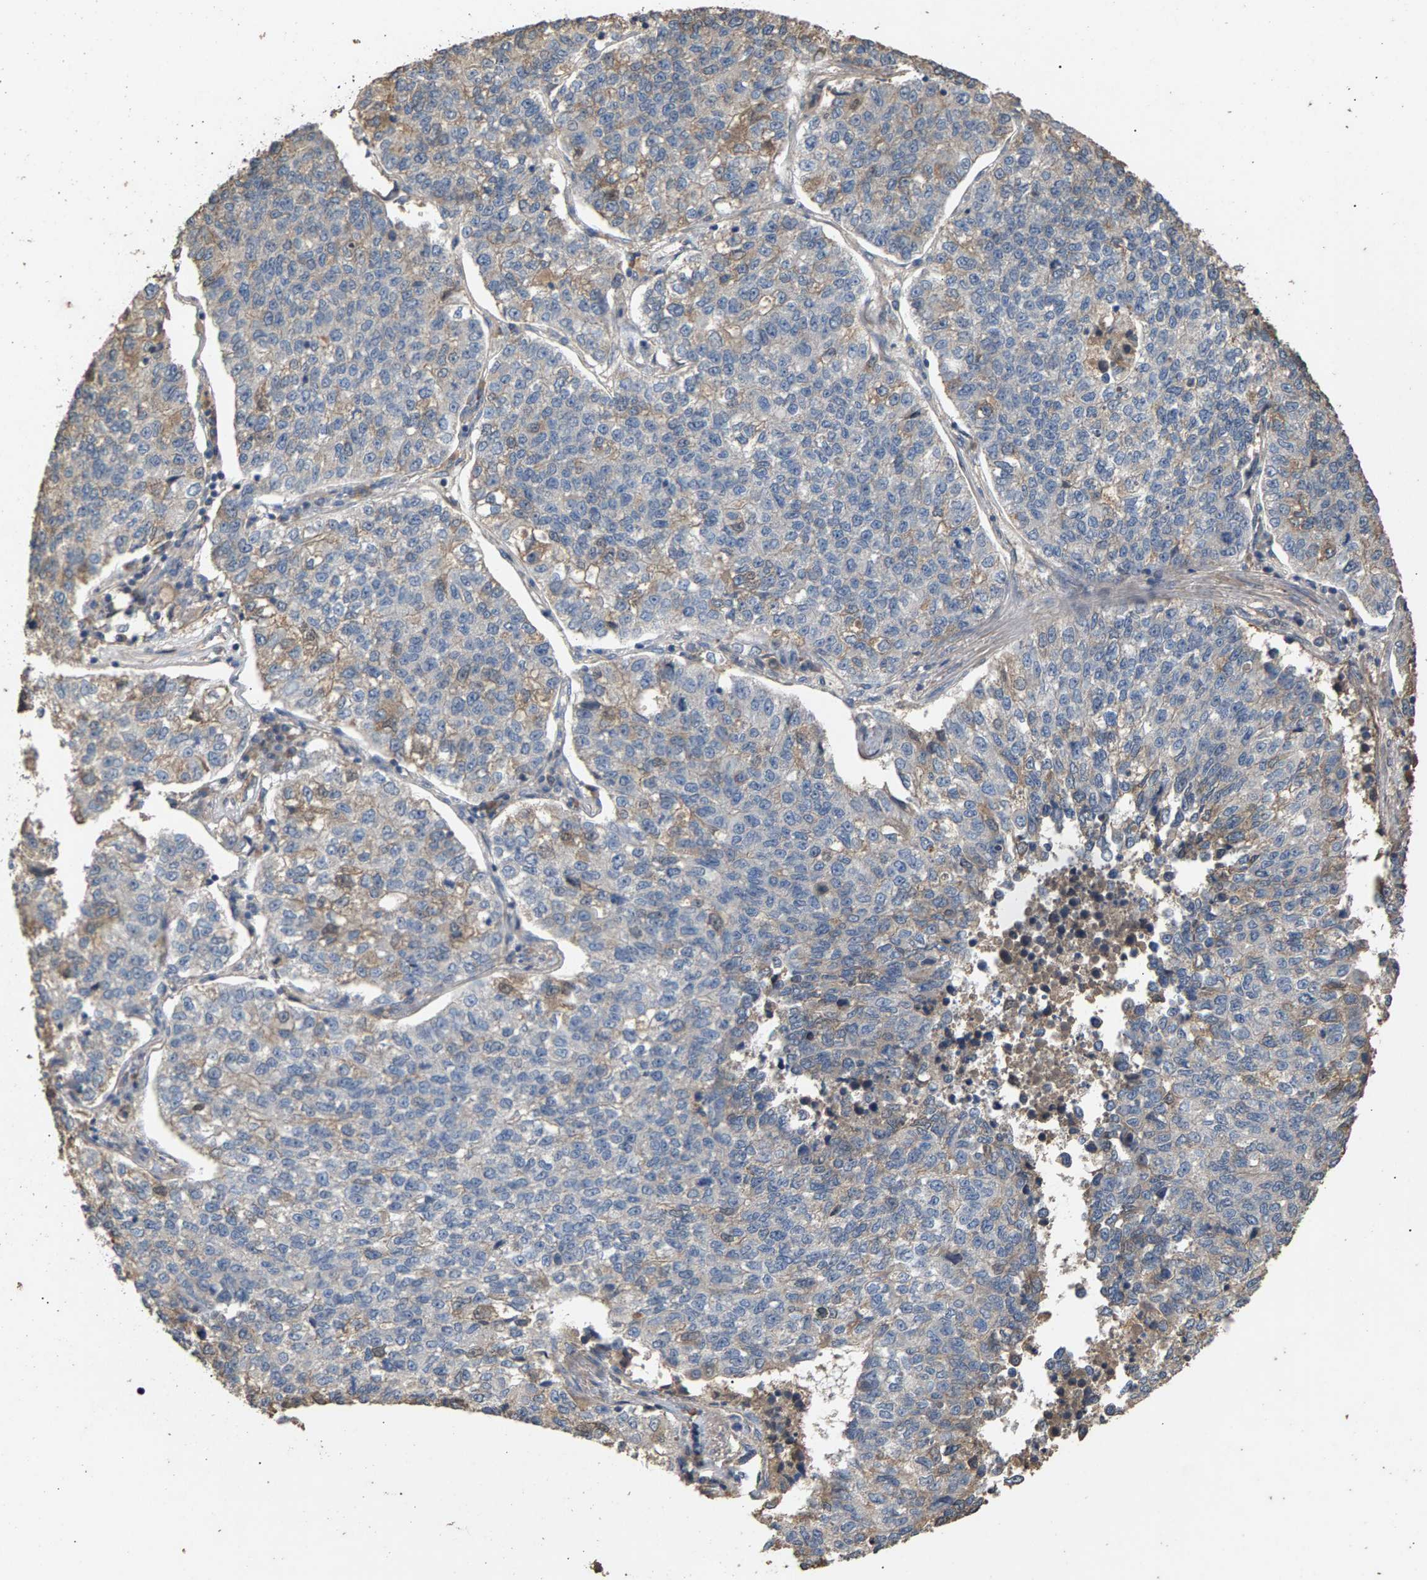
{"staining": {"intensity": "weak", "quantity": "<25%", "location": "cytoplasmic/membranous"}, "tissue": "lung cancer", "cell_type": "Tumor cells", "image_type": "cancer", "snomed": [{"axis": "morphology", "description": "Adenocarcinoma, NOS"}, {"axis": "topography", "description": "Lung"}], "caption": "Protein analysis of lung adenocarcinoma shows no significant expression in tumor cells.", "gene": "HTRA3", "patient": {"sex": "male", "age": 49}}